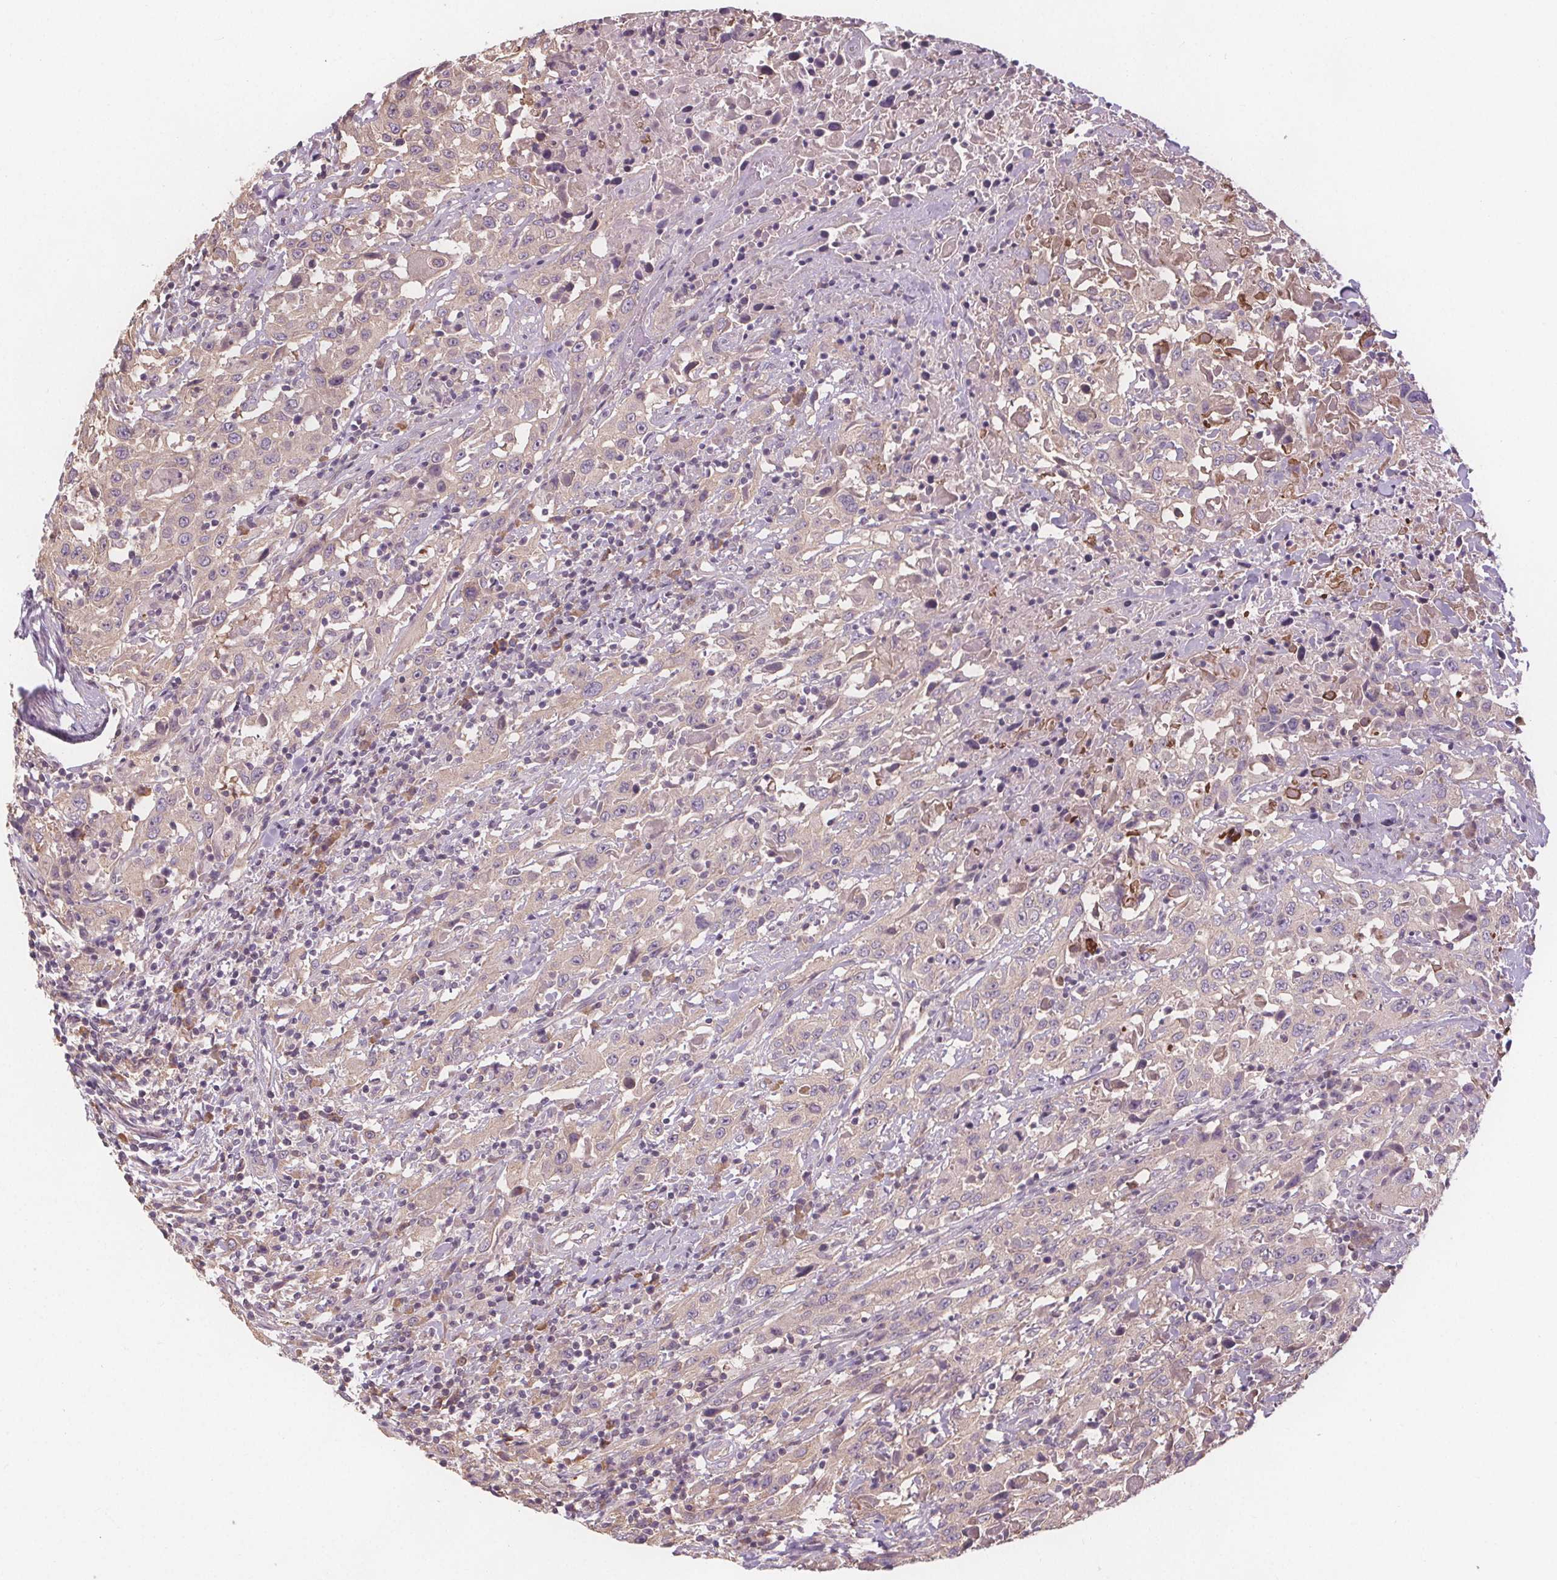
{"staining": {"intensity": "negative", "quantity": "none", "location": "none"}, "tissue": "urothelial cancer", "cell_type": "Tumor cells", "image_type": "cancer", "snomed": [{"axis": "morphology", "description": "Urothelial carcinoma, High grade"}, {"axis": "topography", "description": "Urinary bladder"}], "caption": "Immunohistochemical staining of human urothelial cancer displays no significant expression in tumor cells.", "gene": "TMEM80", "patient": {"sex": "male", "age": 61}}